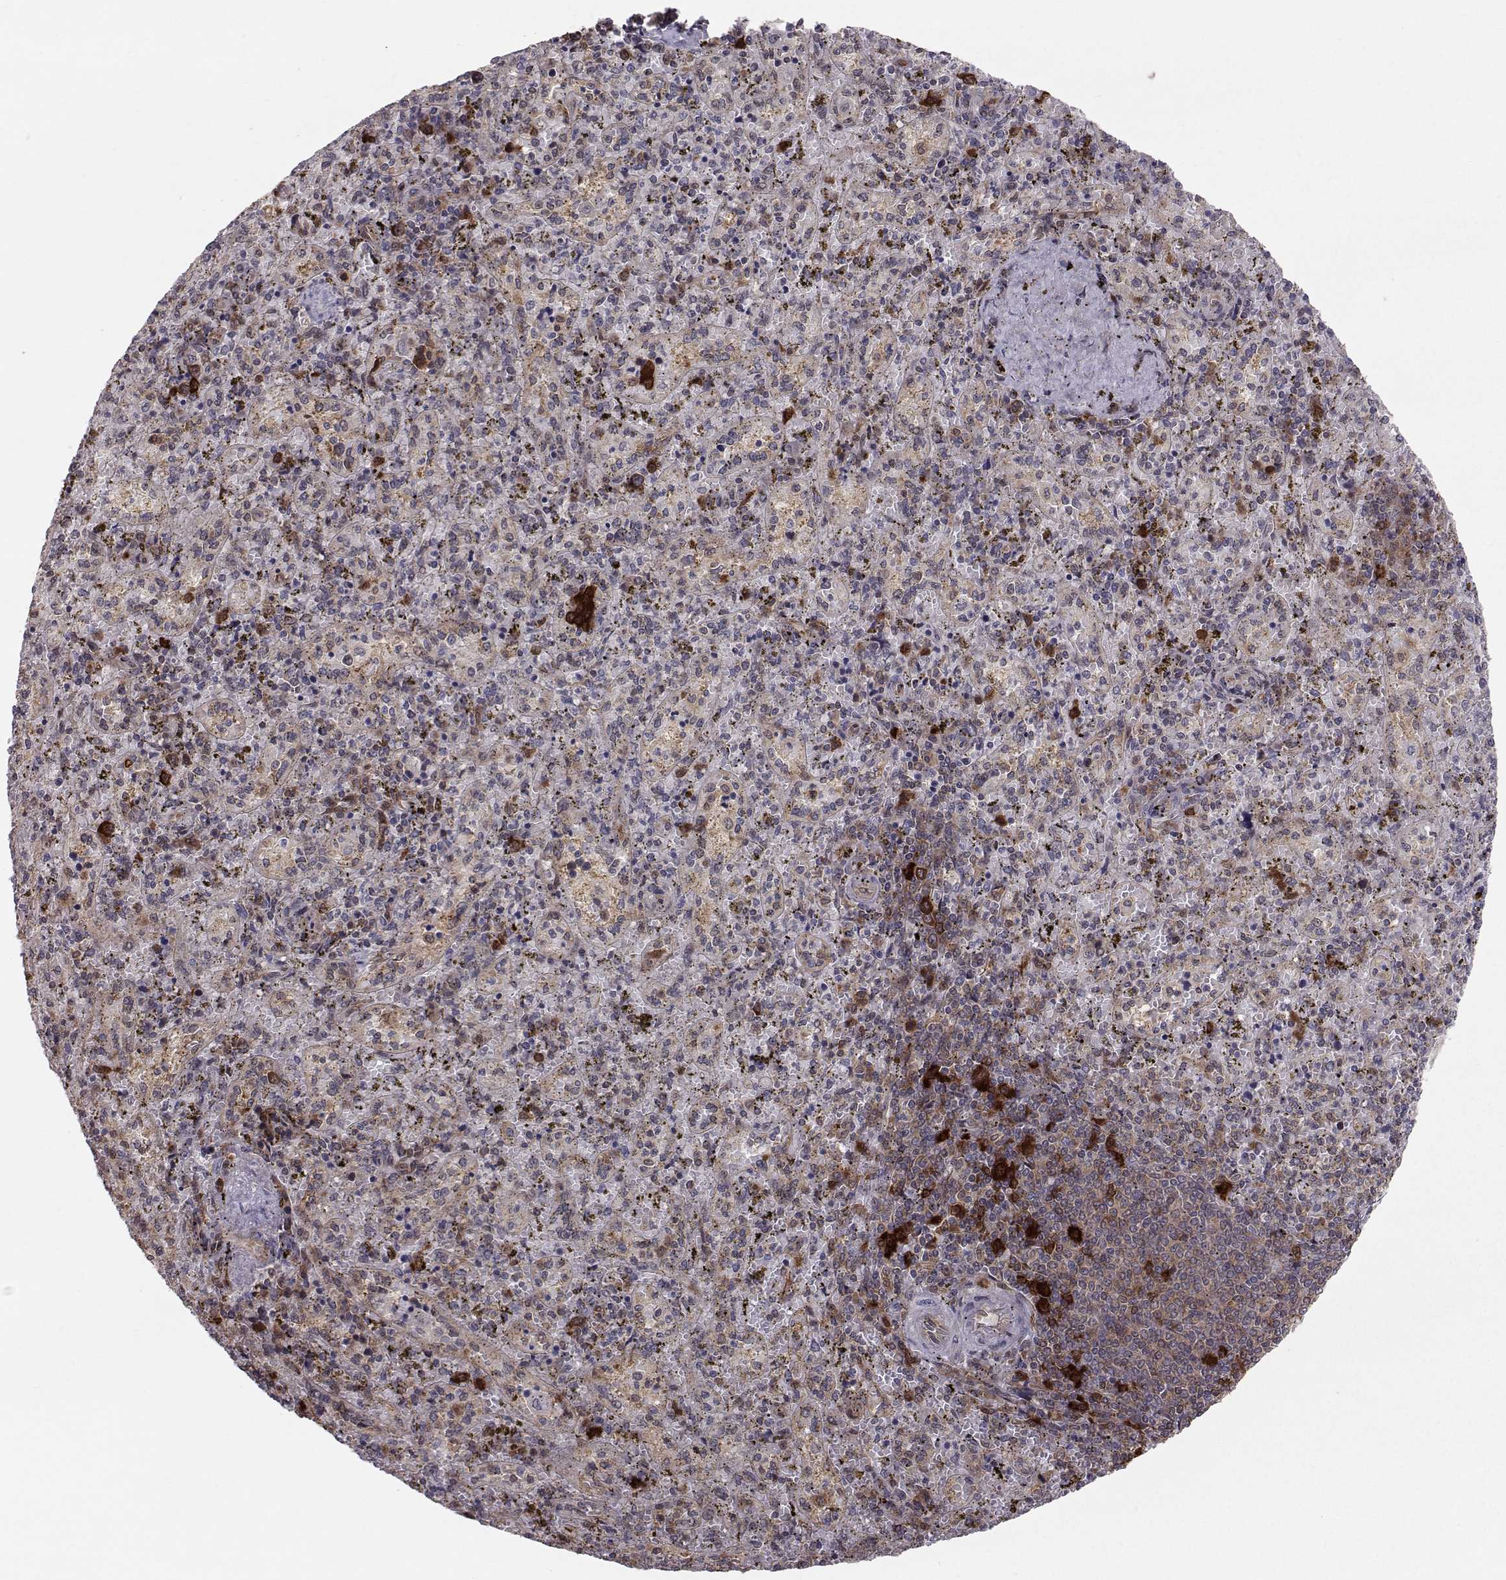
{"staining": {"intensity": "weak", "quantity": "25%-75%", "location": "cytoplasmic/membranous"}, "tissue": "spleen", "cell_type": "Cells in red pulp", "image_type": "normal", "snomed": [{"axis": "morphology", "description": "Normal tissue, NOS"}, {"axis": "topography", "description": "Spleen"}], "caption": "Approximately 25%-75% of cells in red pulp in unremarkable human spleen reveal weak cytoplasmic/membranous protein expression as visualized by brown immunohistochemical staining.", "gene": "HSP90AB1", "patient": {"sex": "female", "age": 50}}